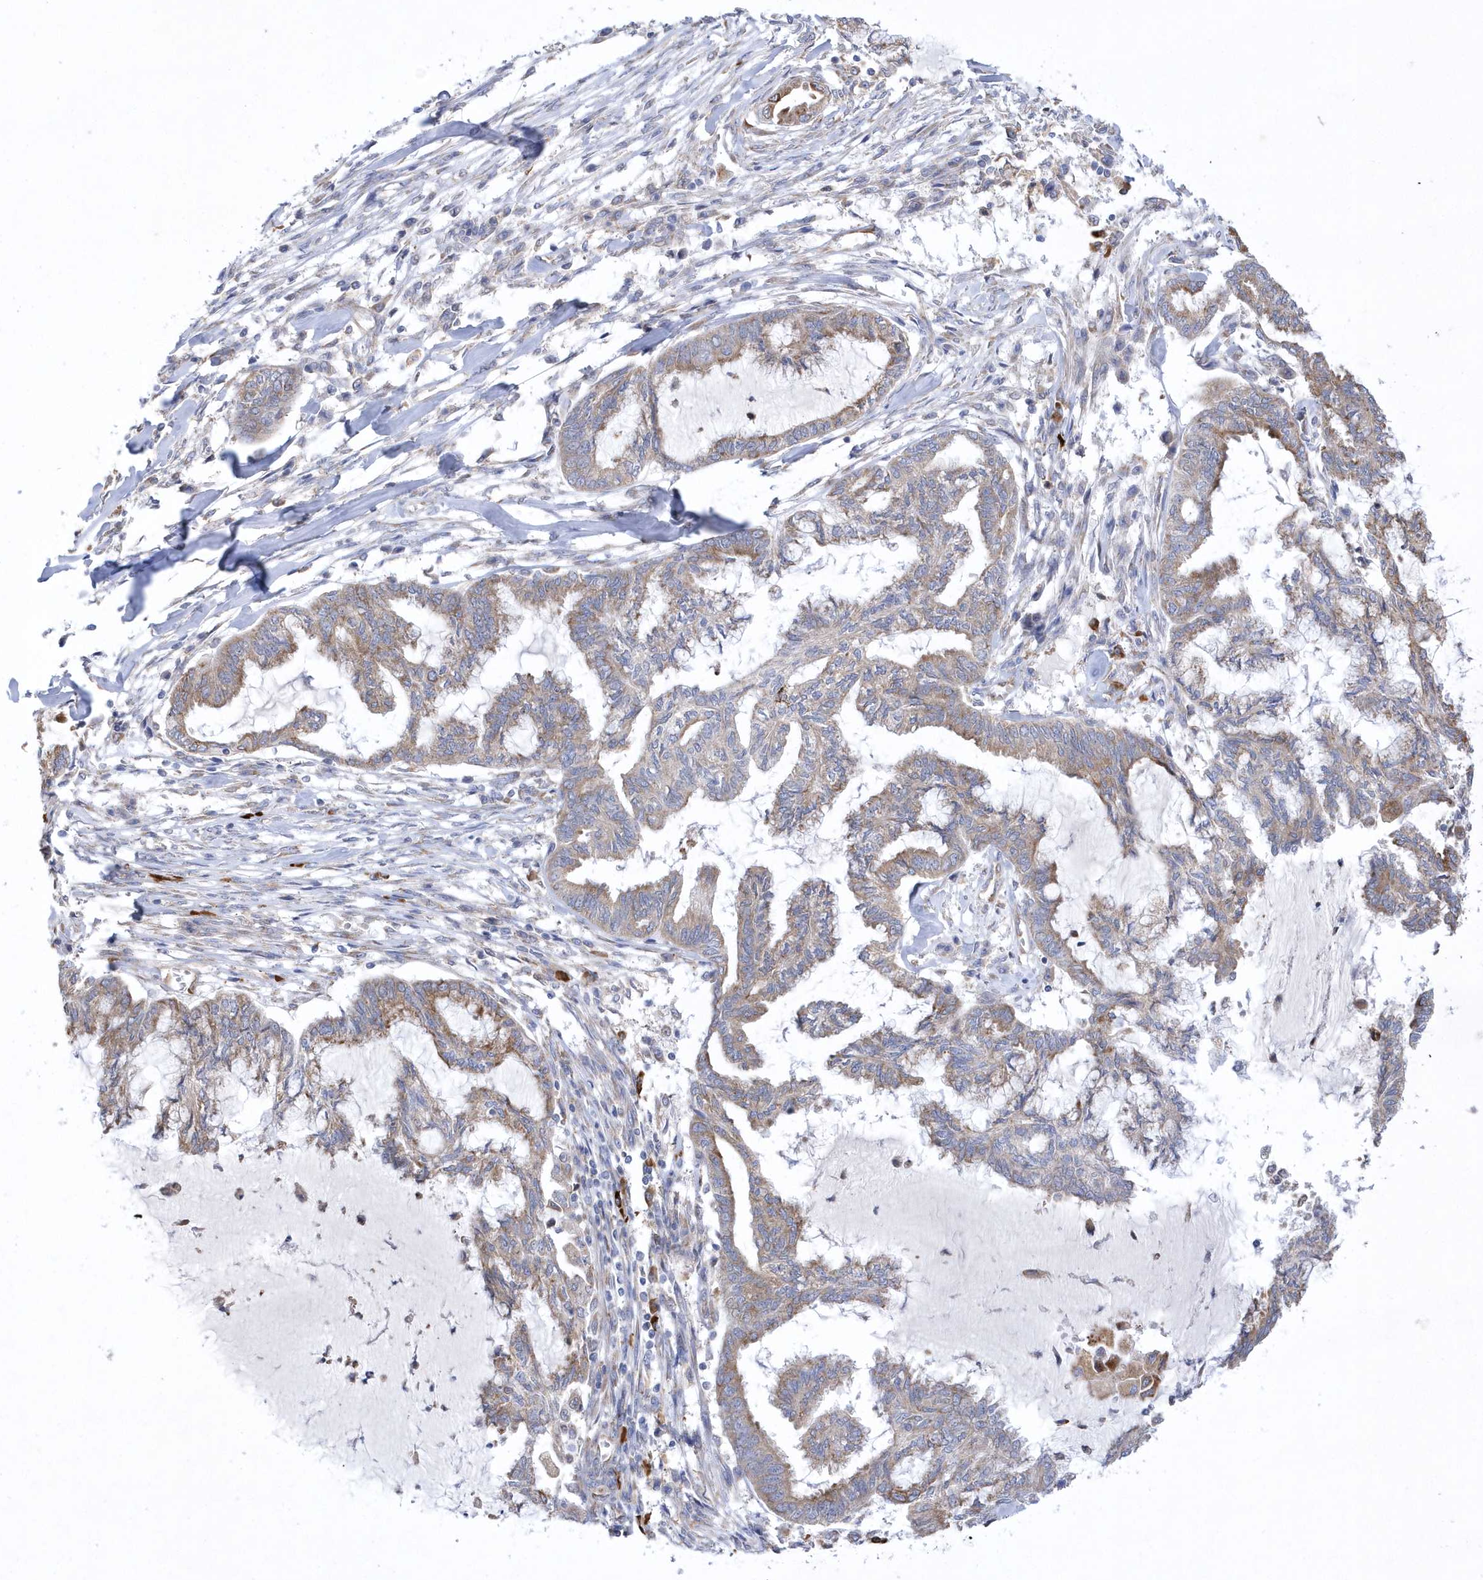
{"staining": {"intensity": "weak", "quantity": ">75%", "location": "cytoplasmic/membranous"}, "tissue": "endometrial cancer", "cell_type": "Tumor cells", "image_type": "cancer", "snomed": [{"axis": "morphology", "description": "Adenocarcinoma, NOS"}, {"axis": "topography", "description": "Endometrium"}], "caption": "Human endometrial cancer (adenocarcinoma) stained with a protein marker shows weak staining in tumor cells.", "gene": "MED31", "patient": {"sex": "female", "age": 86}}